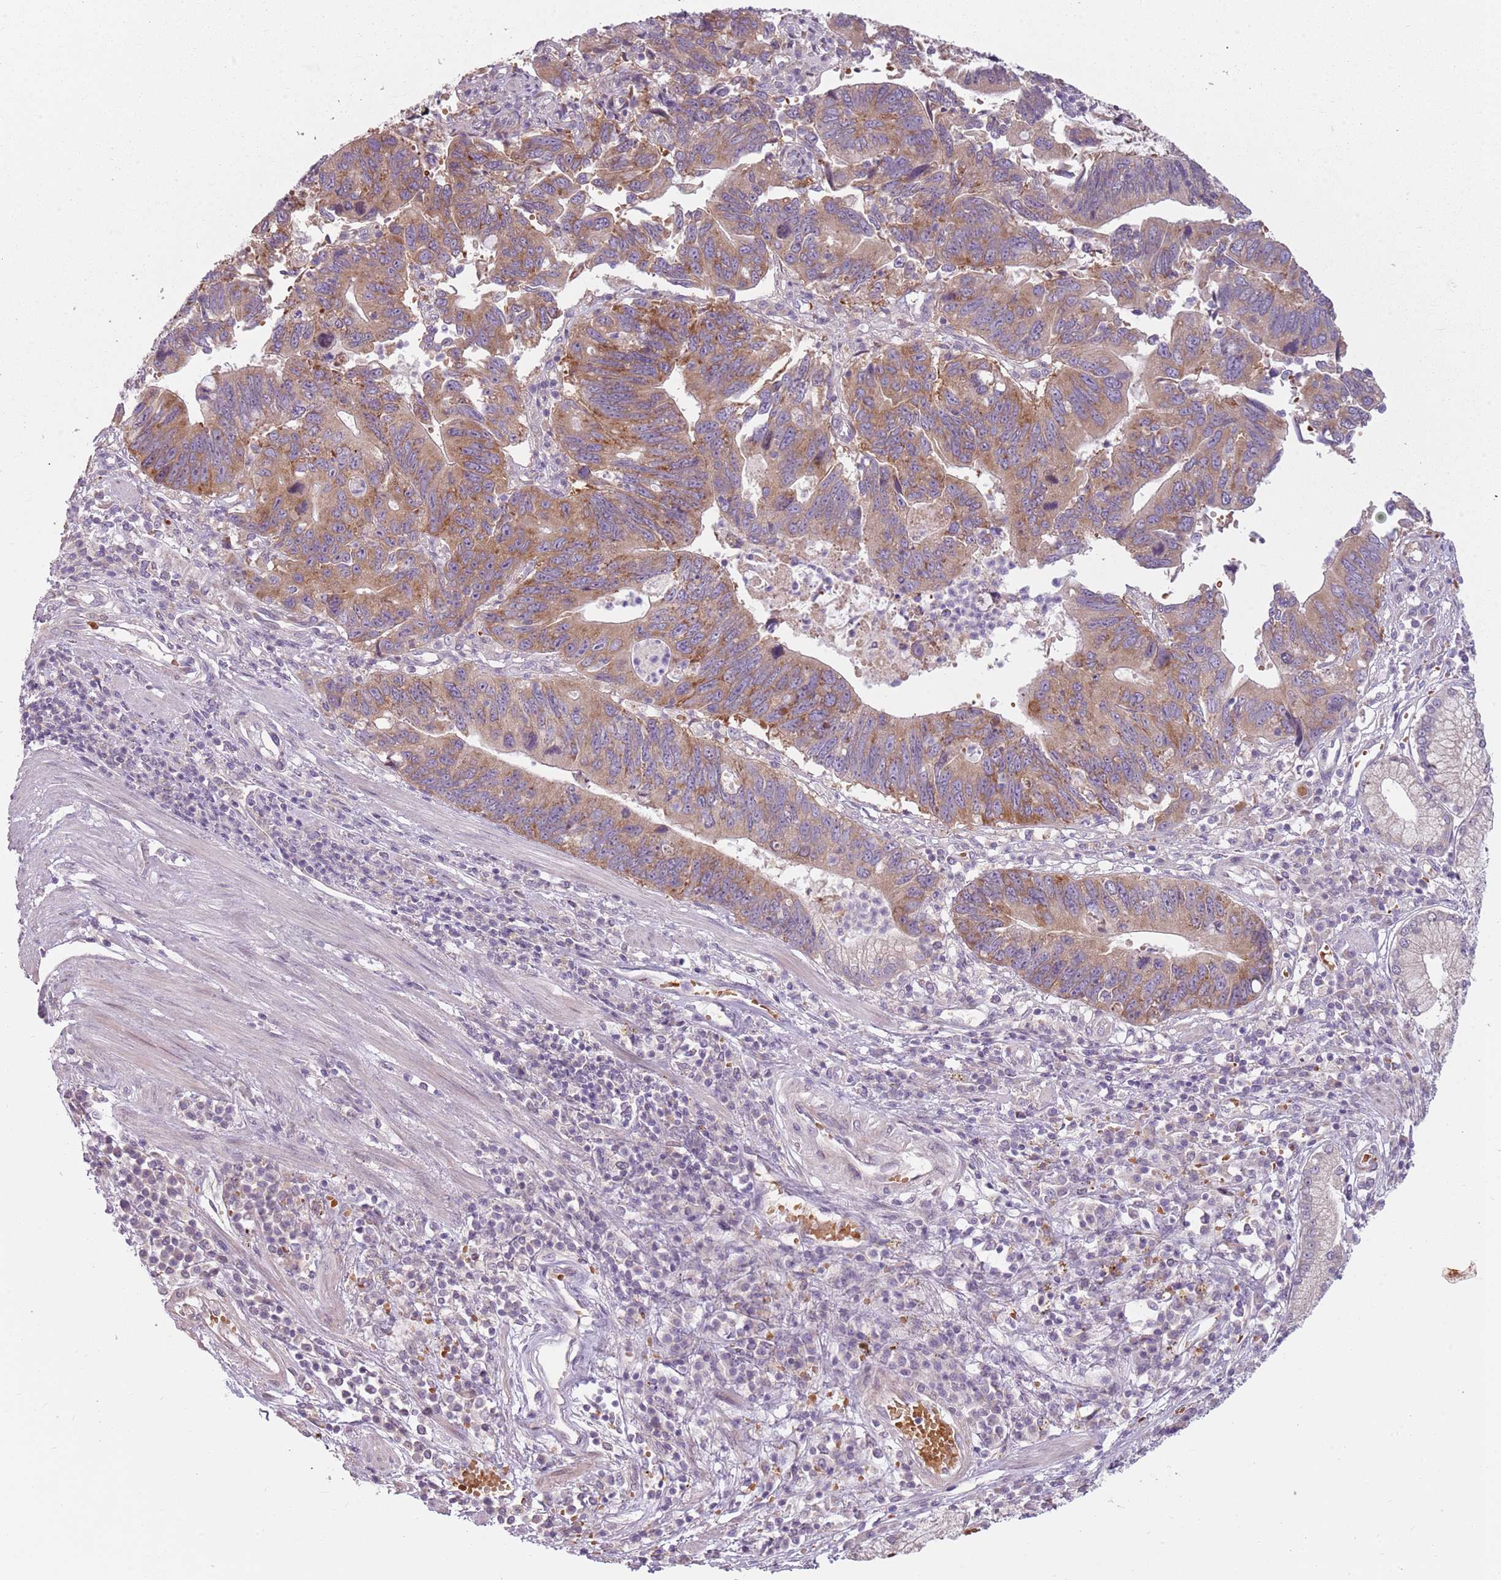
{"staining": {"intensity": "moderate", "quantity": ">75%", "location": "cytoplasmic/membranous"}, "tissue": "stomach cancer", "cell_type": "Tumor cells", "image_type": "cancer", "snomed": [{"axis": "morphology", "description": "Adenocarcinoma, NOS"}, {"axis": "topography", "description": "Stomach"}], "caption": "High-magnification brightfield microscopy of adenocarcinoma (stomach) stained with DAB (brown) and counterstained with hematoxylin (blue). tumor cells exhibit moderate cytoplasmic/membranous expression is seen in approximately>75% of cells. (DAB (3,3'-diaminobenzidine) IHC with brightfield microscopy, high magnification).", "gene": "HSPA14", "patient": {"sex": "male", "age": 59}}